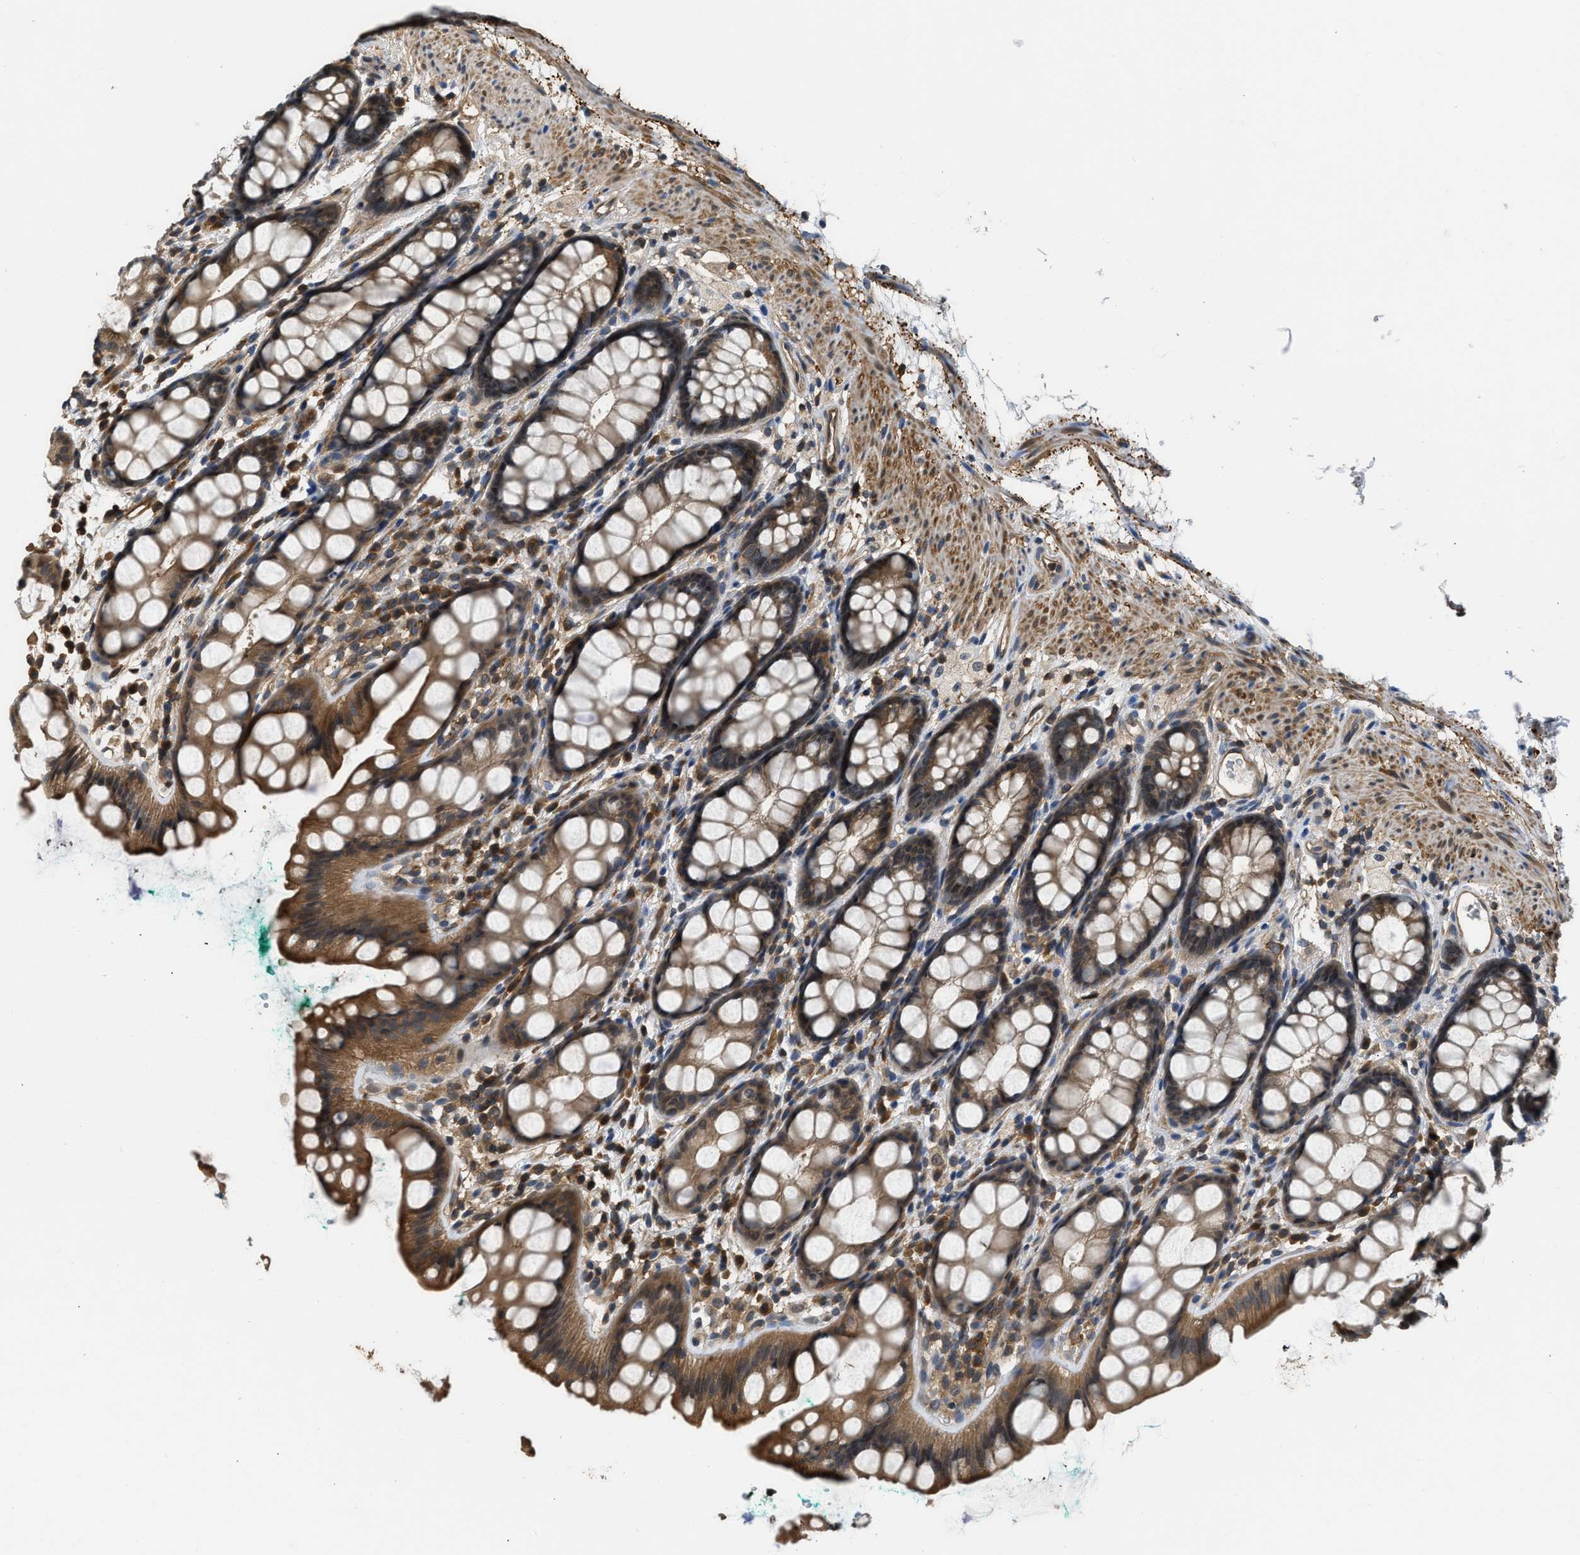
{"staining": {"intensity": "moderate", "quantity": ">75%", "location": "cytoplasmic/membranous"}, "tissue": "rectum", "cell_type": "Glandular cells", "image_type": "normal", "snomed": [{"axis": "morphology", "description": "Normal tissue, NOS"}, {"axis": "topography", "description": "Rectum"}], "caption": "A micrograph showing moderate cytoplasmic/membranous positivity in approximately >75% of glandular cells in unremarkable rectum, as visualized by brown immunohistochemical staining.", "gene": "TES", "patient": {"sex": "female", "age": 65}}